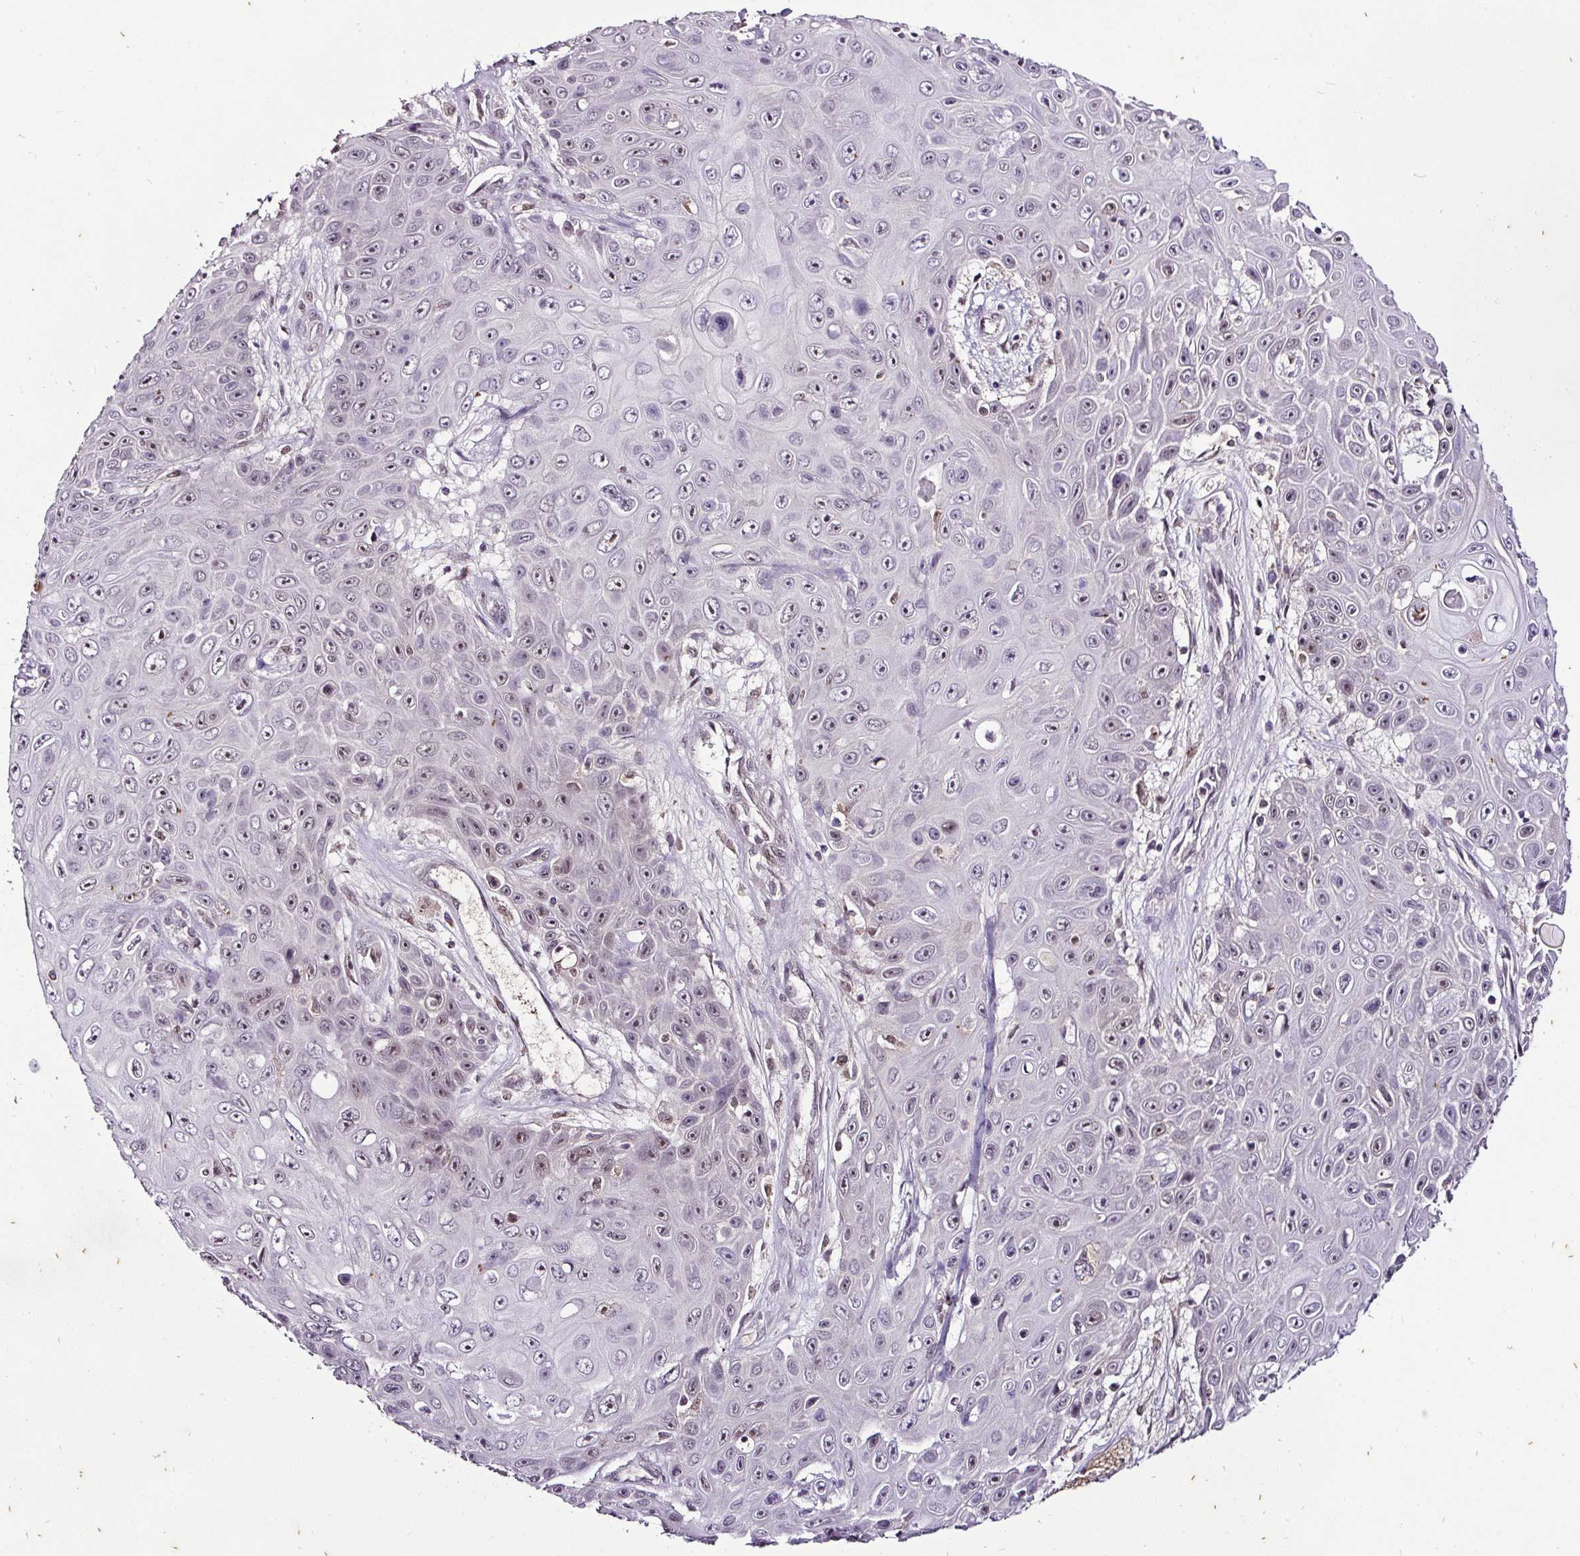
{"staining": {"intensity": "weak", "quantity": "<25%", "location": "nuclear"}, "tissue": "skin cancer", "cell_type": "Tumor cells", "image_type": "cancer", "snomed": [{"axis": "morphology", "description": "Squamous cell carcinoma, NOS"}, {"axis": "topography", "description": "Skin"}], "caption": "Squamous cell carcinoma (skin) stained for a protein using immunohistochemistry displays no expression tumor cells.", "gene": "KLF16", "patient": {"sex": "male", "age": 82}}